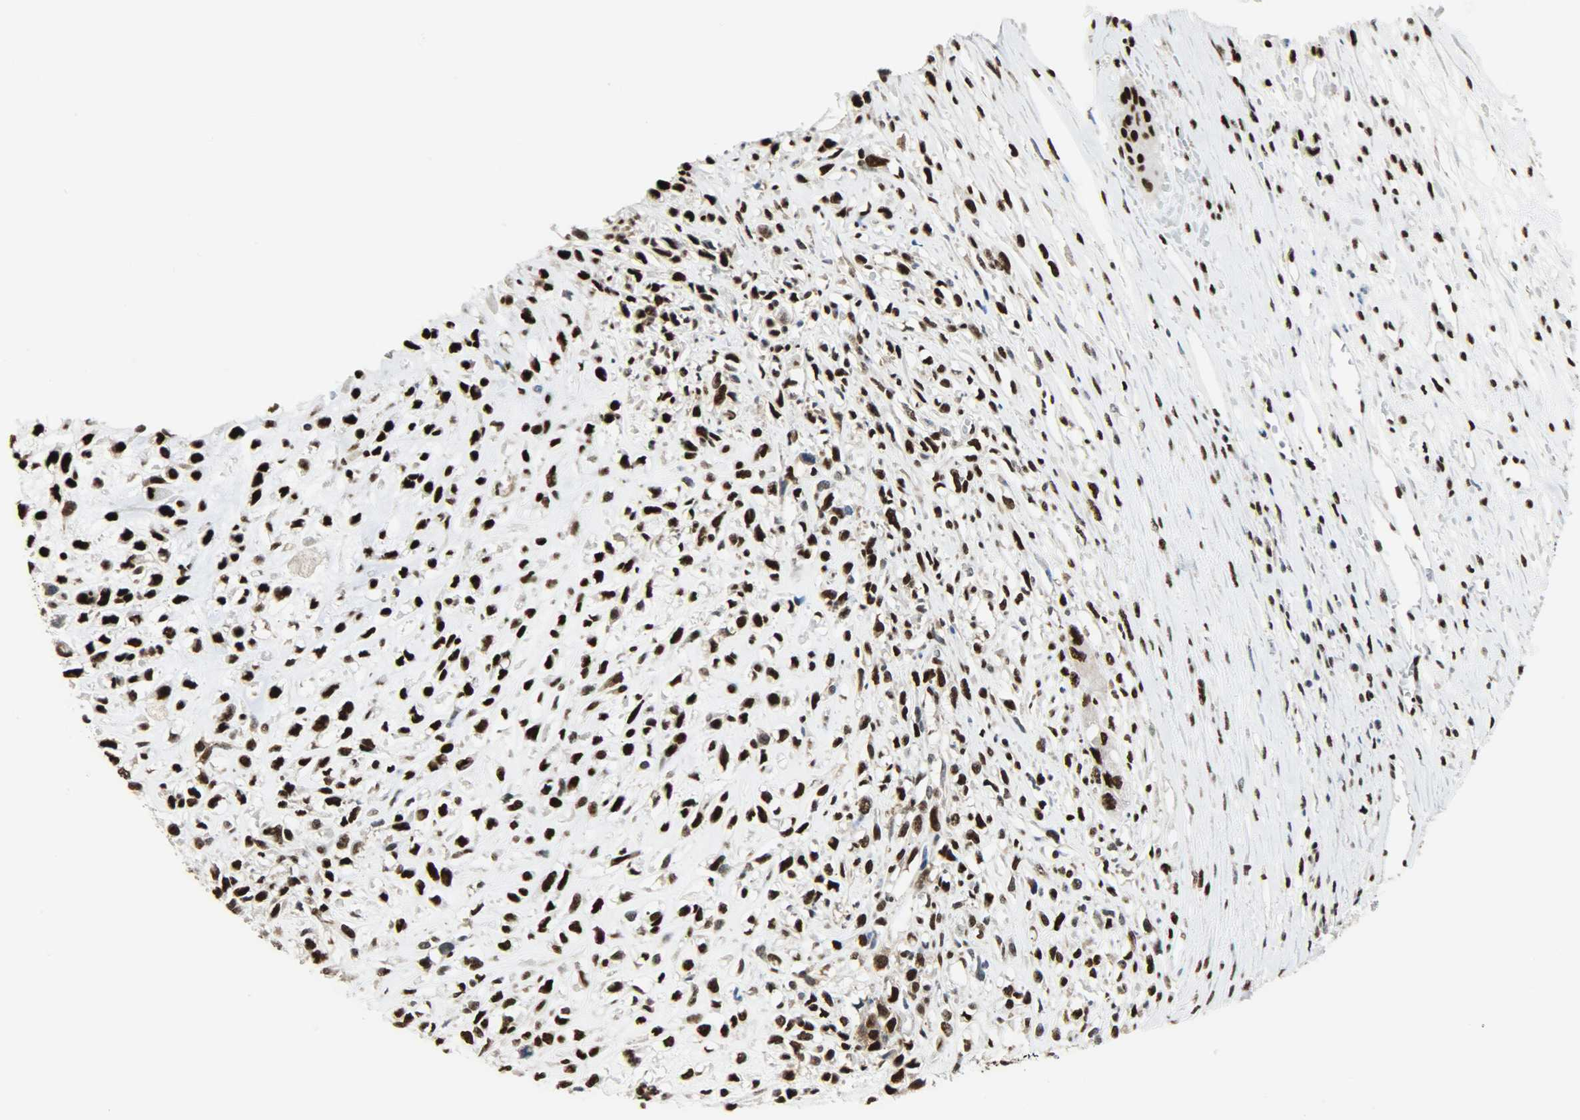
{"staining": {"intensity": "strong", "quantity": ">75%", "location": "nuclear"}, "tissue": "head and neck cancer", "cell_type": "Tumor cells", "image_type": "cancer", "snomed": [{"axis": "morphology", "description": "Necrosis, NOS"}, {"axis": "morphology", "description": "Neoplasm, malignant, NOS"}, {"axis": "topography", "description": "Salivary gland"}, {"axis": "topography", "description": "Head-Neck"}], "caption": "Immunohistochemistry (DAB (3,3'-diaminobenzidine)) staining of human head and neck cancer reveals strong nuclear protein staining in about >75% of tumor cells.", "gene": "SSB", "patient": {"sex": "male", "age": 43}}